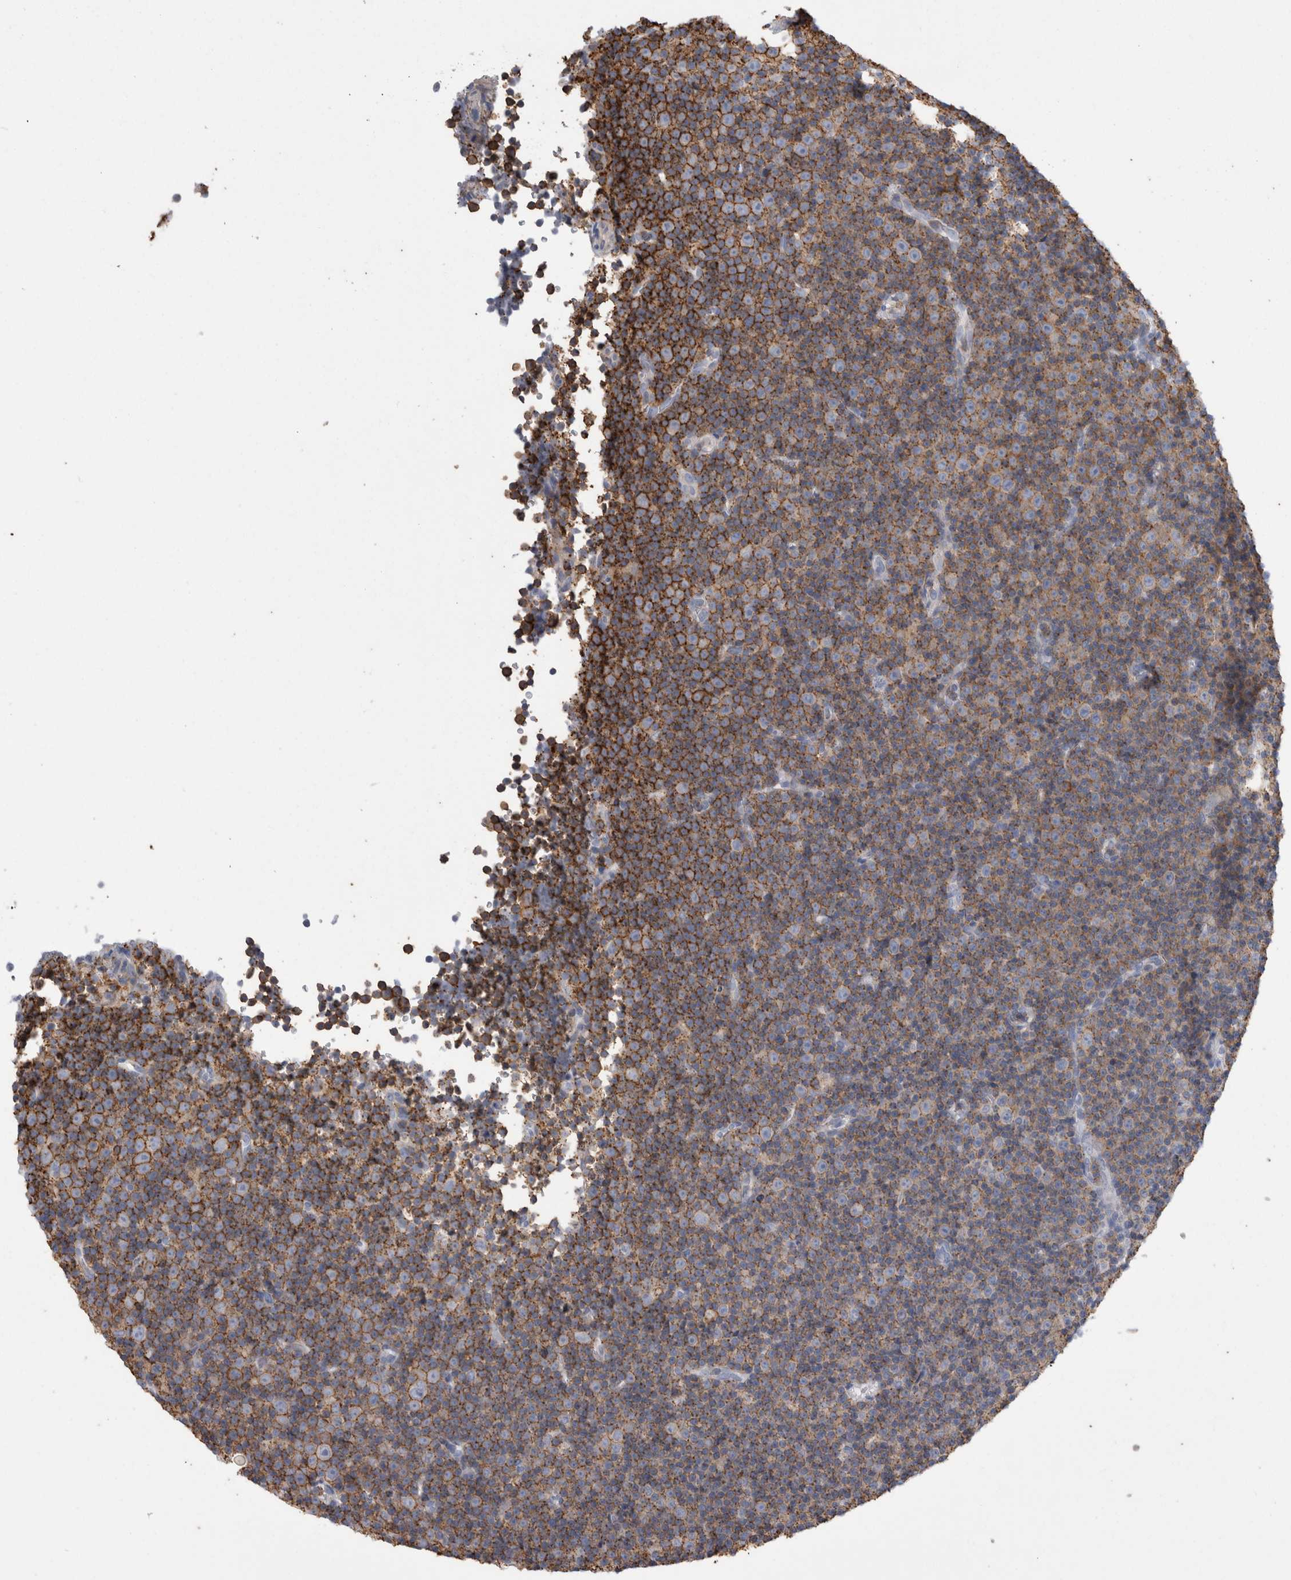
{"staining": {"intensity": "moderate", "quantity": "<25%", "location": "cytoplasmic/membranous"}, "tissue": "lymphoma", "cell_type": "Tumor cells", "image_type": "cancer", "snomed": [{"axis": "morphology", "description": "Malignant lymphoma, non-Hodgkin's type, Low grade"}, {"axis": "topography", "description": "Lymph node"}], "caption": "Immunohistochemical staining of human malignant lymphoma, non-Hodgkin's type (low-grade) exhibits low levels of moderate cytoplasmic/membranous protein positivity in approximately <25% of tumor cells.", "gene": "DCTN6", "patient": {"sex": "female", "age": 67}}